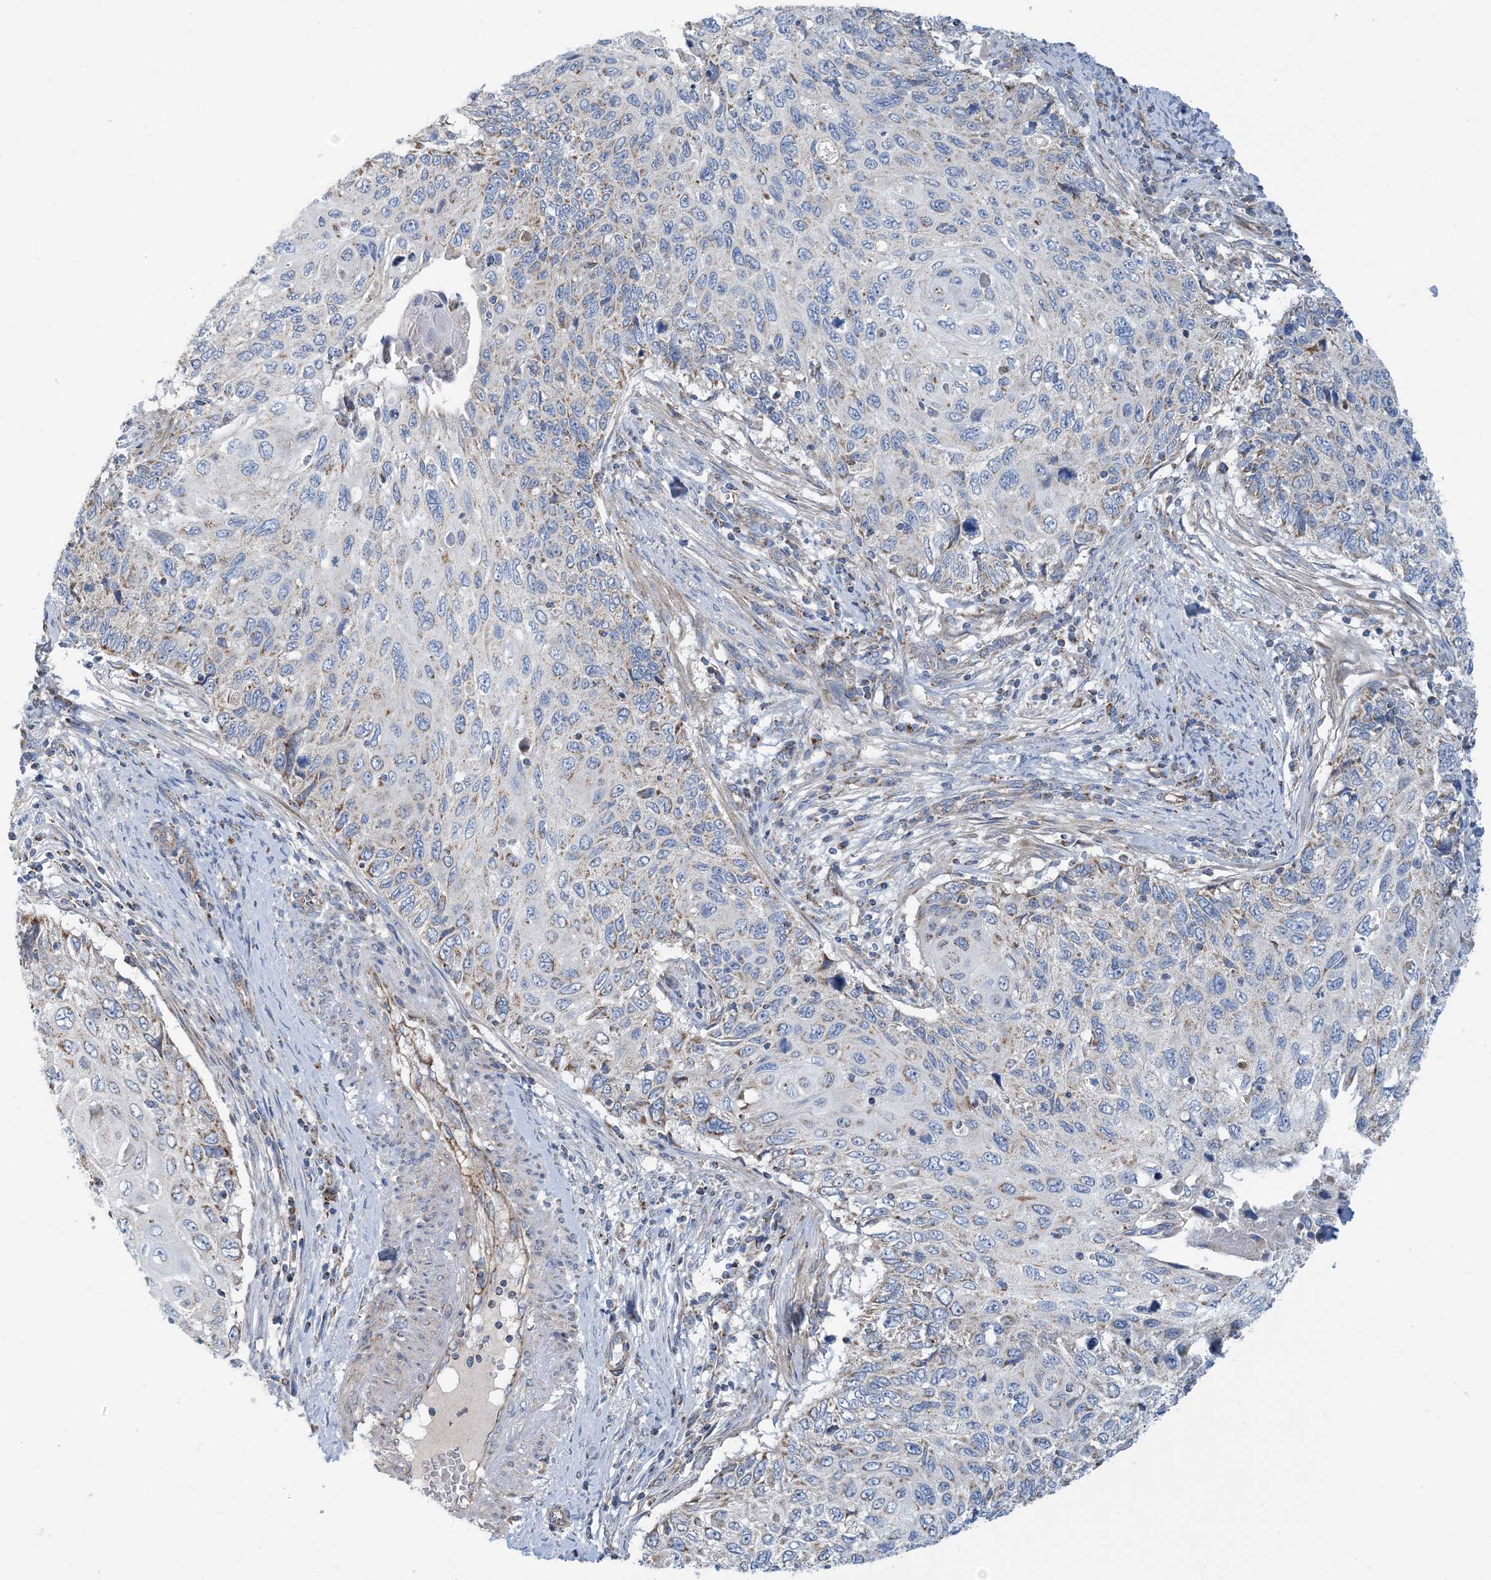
{"staining": {"intensity": "weak", "quantity": "25%-75%", "location": "cytoplasmic/membranous"}, "tissue": "cervical cancer", "cell_type": "Tumor cells", "image_type": "cancer", "snomed": [{"axis": "morphology", "description": "Squamous cell carcinoma, NOS"}, {"axis": "topography", "description": "Cervix"}], "caption": "Human cervical cancer (squamous cell carcinoma) stained for a protein (brown) displays weak cytoplasmic/membranous positive positivity in about 25%-75% of tumor cells.", "gene": "PHOSPHO2", "patient": {"sex": "female", "age": 70}}